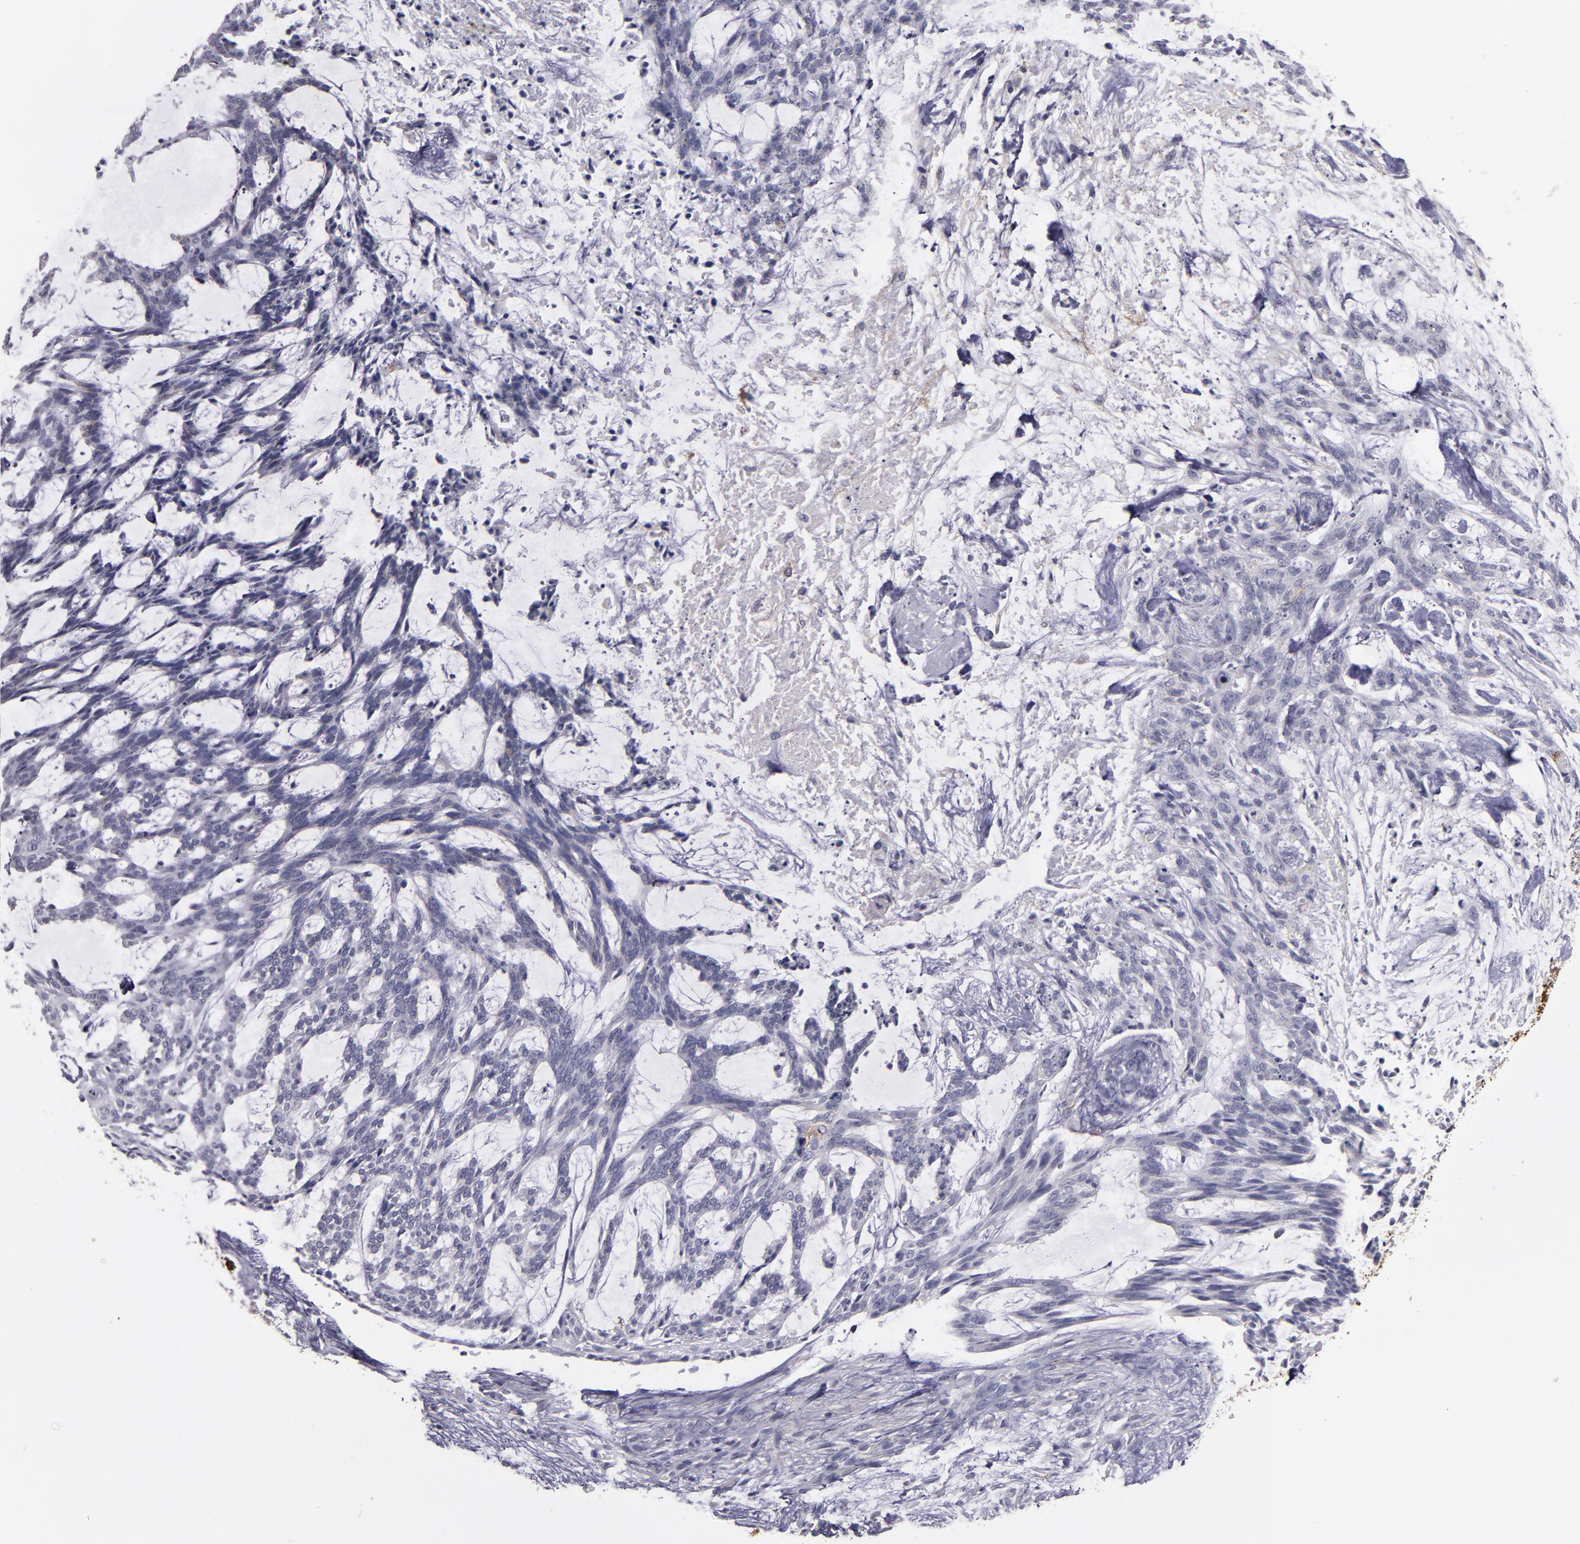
{"staining": {"intensity": "negative", "quantity": "none", "location": "none"}, "tissue": "skin cancer", "cell_type": "Tumor cells", "image_type": "cancer", "snomed": [{"axis": "morphology", "description": "Normal tissue, NOS"}, {"axis": "morphology", "description": "Basal cell carcinoma"}, {"axis": "topography", "description": "Skin"}], "caption": "The IHC image has no significant positivity in tumor cells of basal cell carcinoma (skin) tissue.", "gene": "MFGE8", "patient": {"sex": "female", "age": 71}}